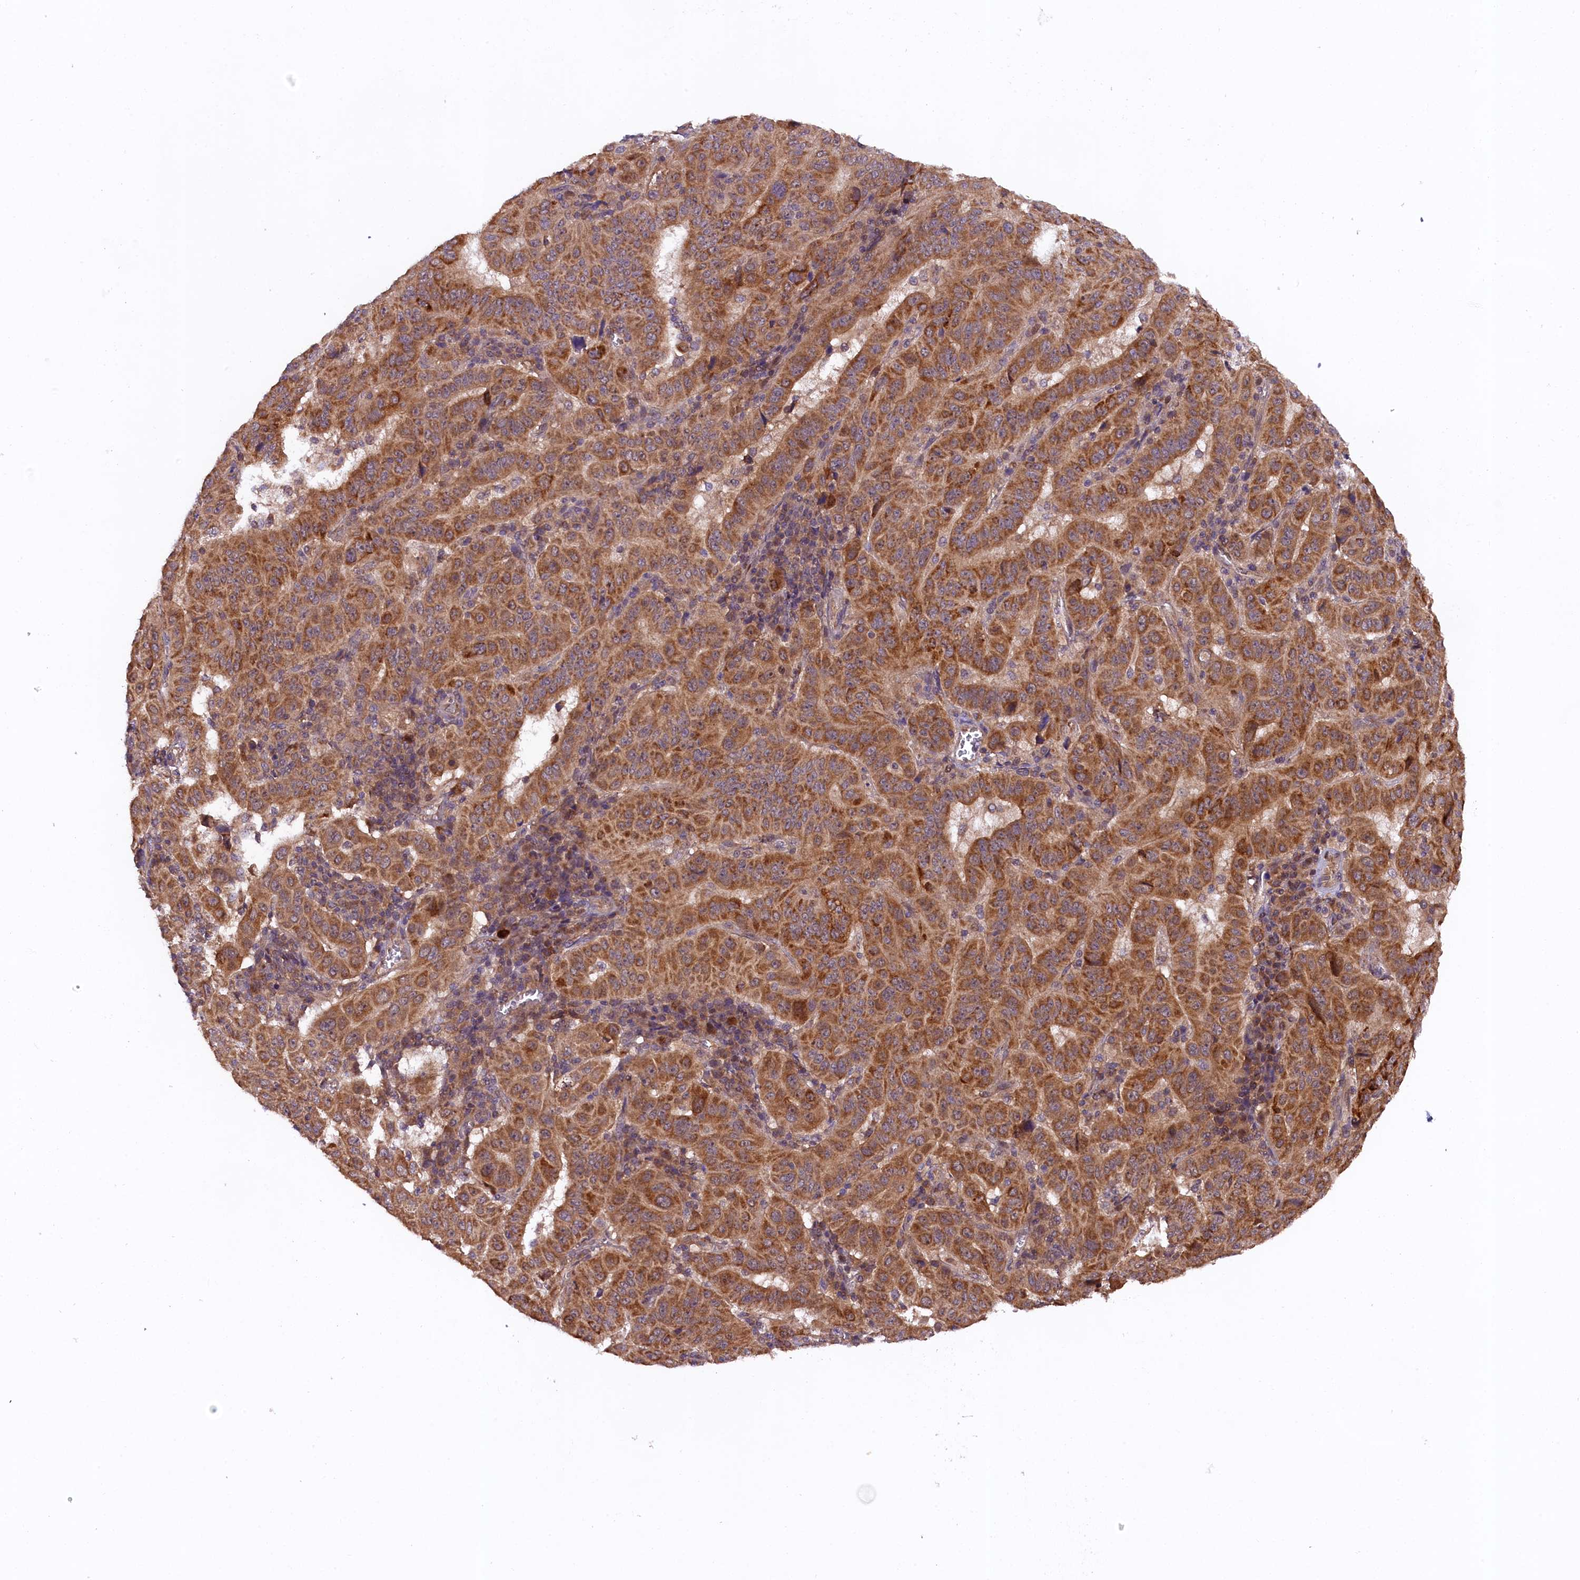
{"staining": {"intensity": "strong", "quantity": ">75%", "location": "cytoplasmic/membranous"}, "tissue": "pancreatic cancer", "cell_type": "Tumor cells", "image_type": "cancer", "snomed": [{"axis": "morphology", "description": "Adenocarcinoma, NOS"}, {"axis": "topography", "description": "Pancreas"}], "caption": "Adenocarcinoma (pancreatic) tissue demonstrates strong cytoplasmic/membranous expression in about >75% of tumor cells, visualized by immunohistochemistry.", "gene": "DOHH", "patient": {"sex": "male", "age": 63}}